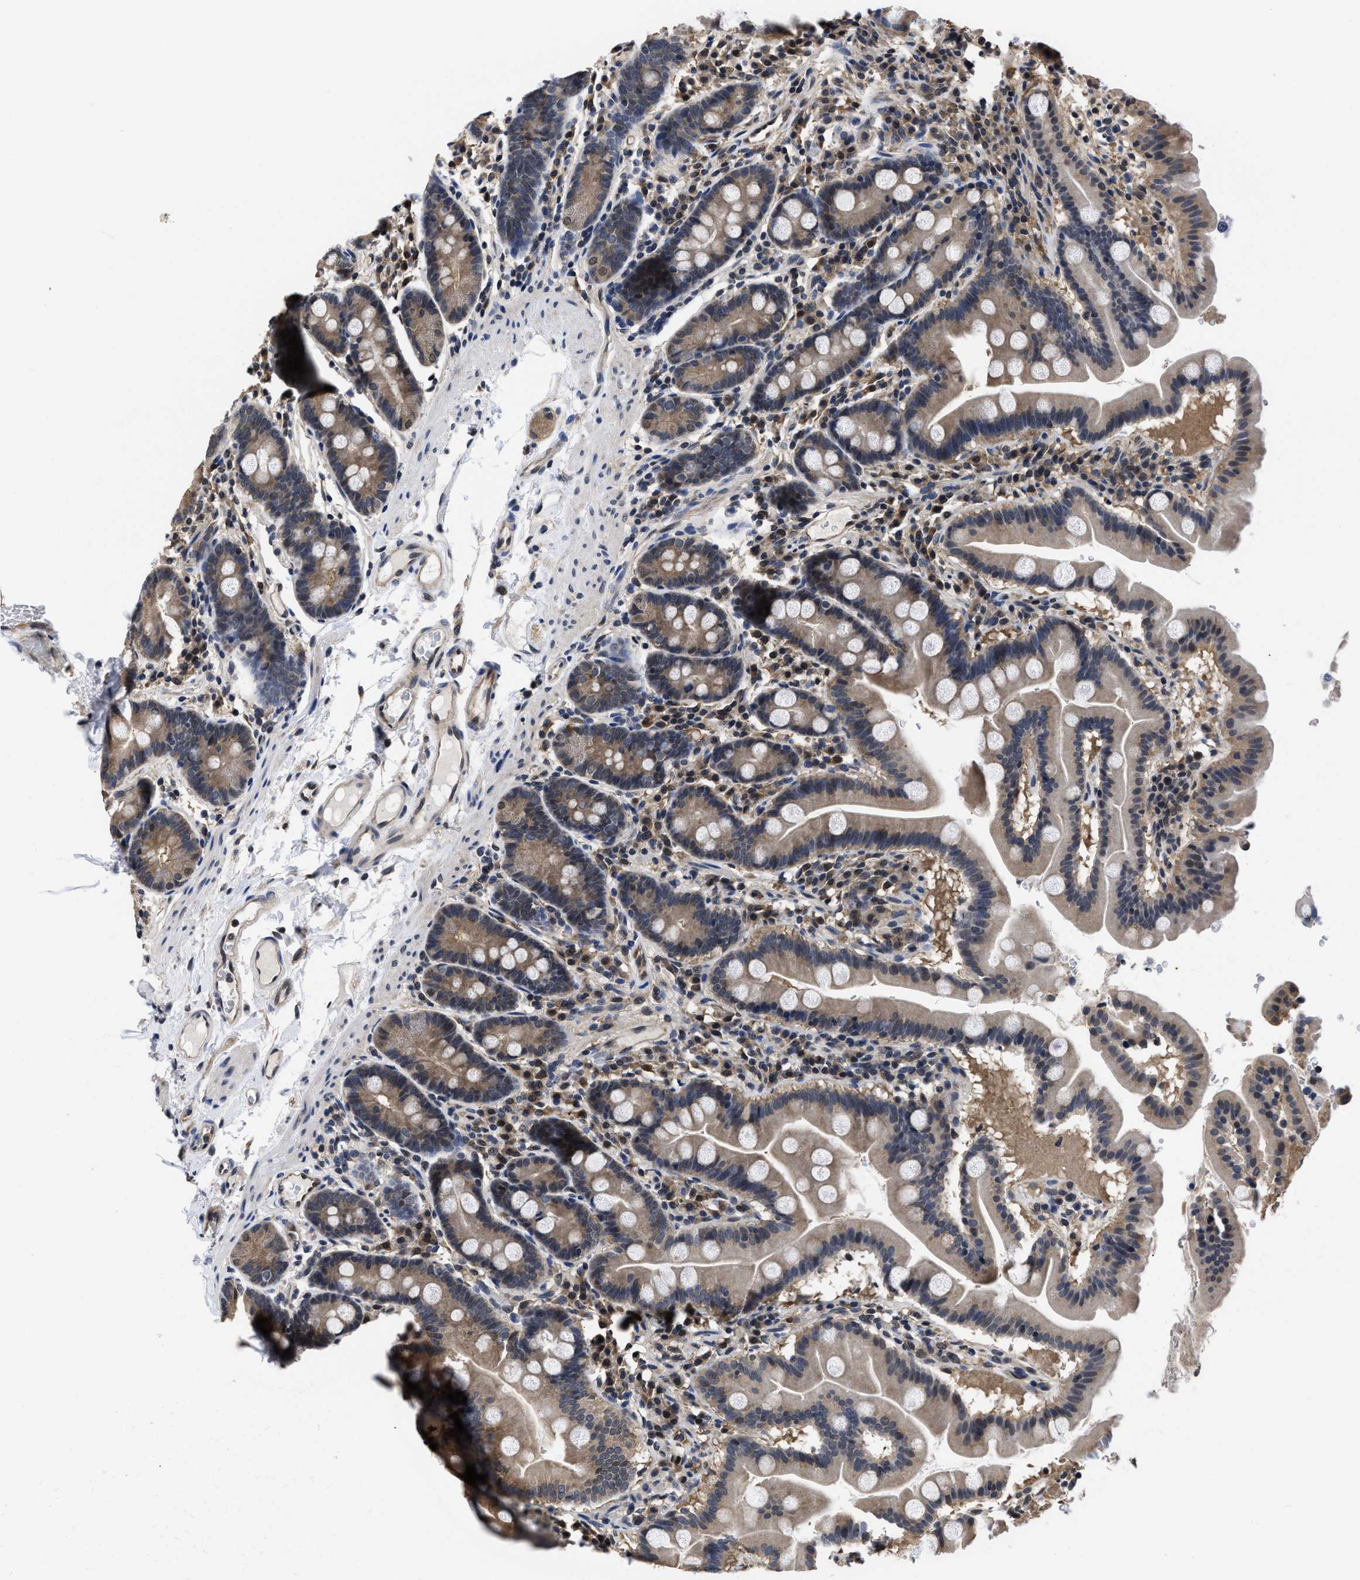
{"staining": {"intensity": "weak", "quantity": ">75%", "location": "cytoplasmic/membranous"}, "tissue": "duodenum", "cell_type": "Glandular cells", "image_type": "normal", "snomed": [{"axis": "morphology", "description": "Normal tissue, NOS"}, {"axis": "topography", "description": "Duodenum"}], "caption": "DAB immunohistochemical staining of benign human duodenum shows weak cytoplasmic/membranous protein positivity in approximately >75% of glandular cells.", "gene": "MCOLN2", "patient": {"sex": "male", "age": 50}}